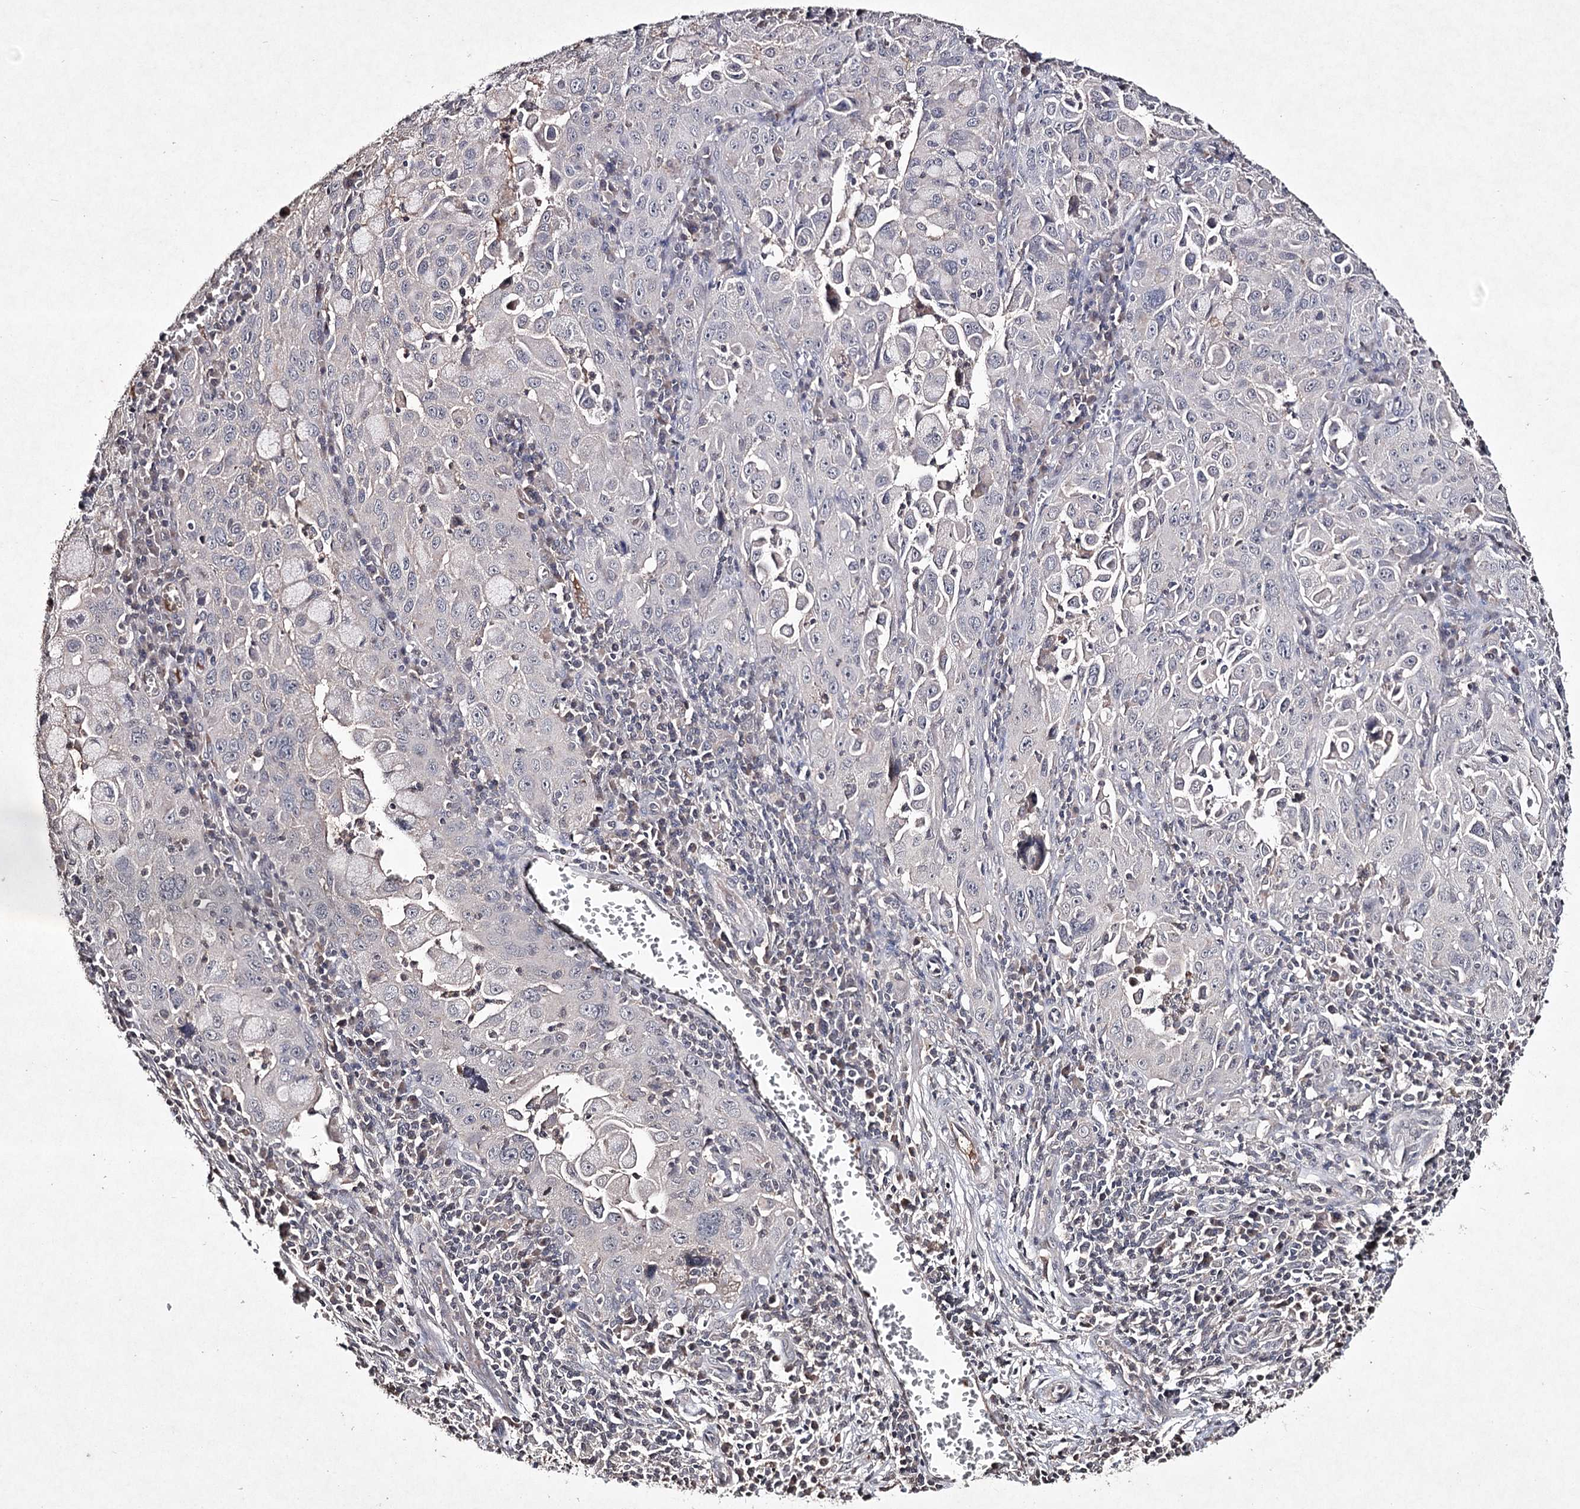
{"staining": {"intensity": "negative", "quantity": "none", "location": "none"}, "tissue": "cervical cancer", "cell_type": "Tumor cells", "image_type": "cancer", "snomed": [{"axis": "morphology", "description": "Squamous cell carcinoma, NOS"}, {"axis": "topography", "description": "Cervix"}], "caption": "Cervical cancer (squamous cell carcinoma) stained for a protein using immunohistochemistry (IHC) shows no staining tumor cells.", "gene": "SYNGR3", "patient": {"sex": "female", "age": 42}}